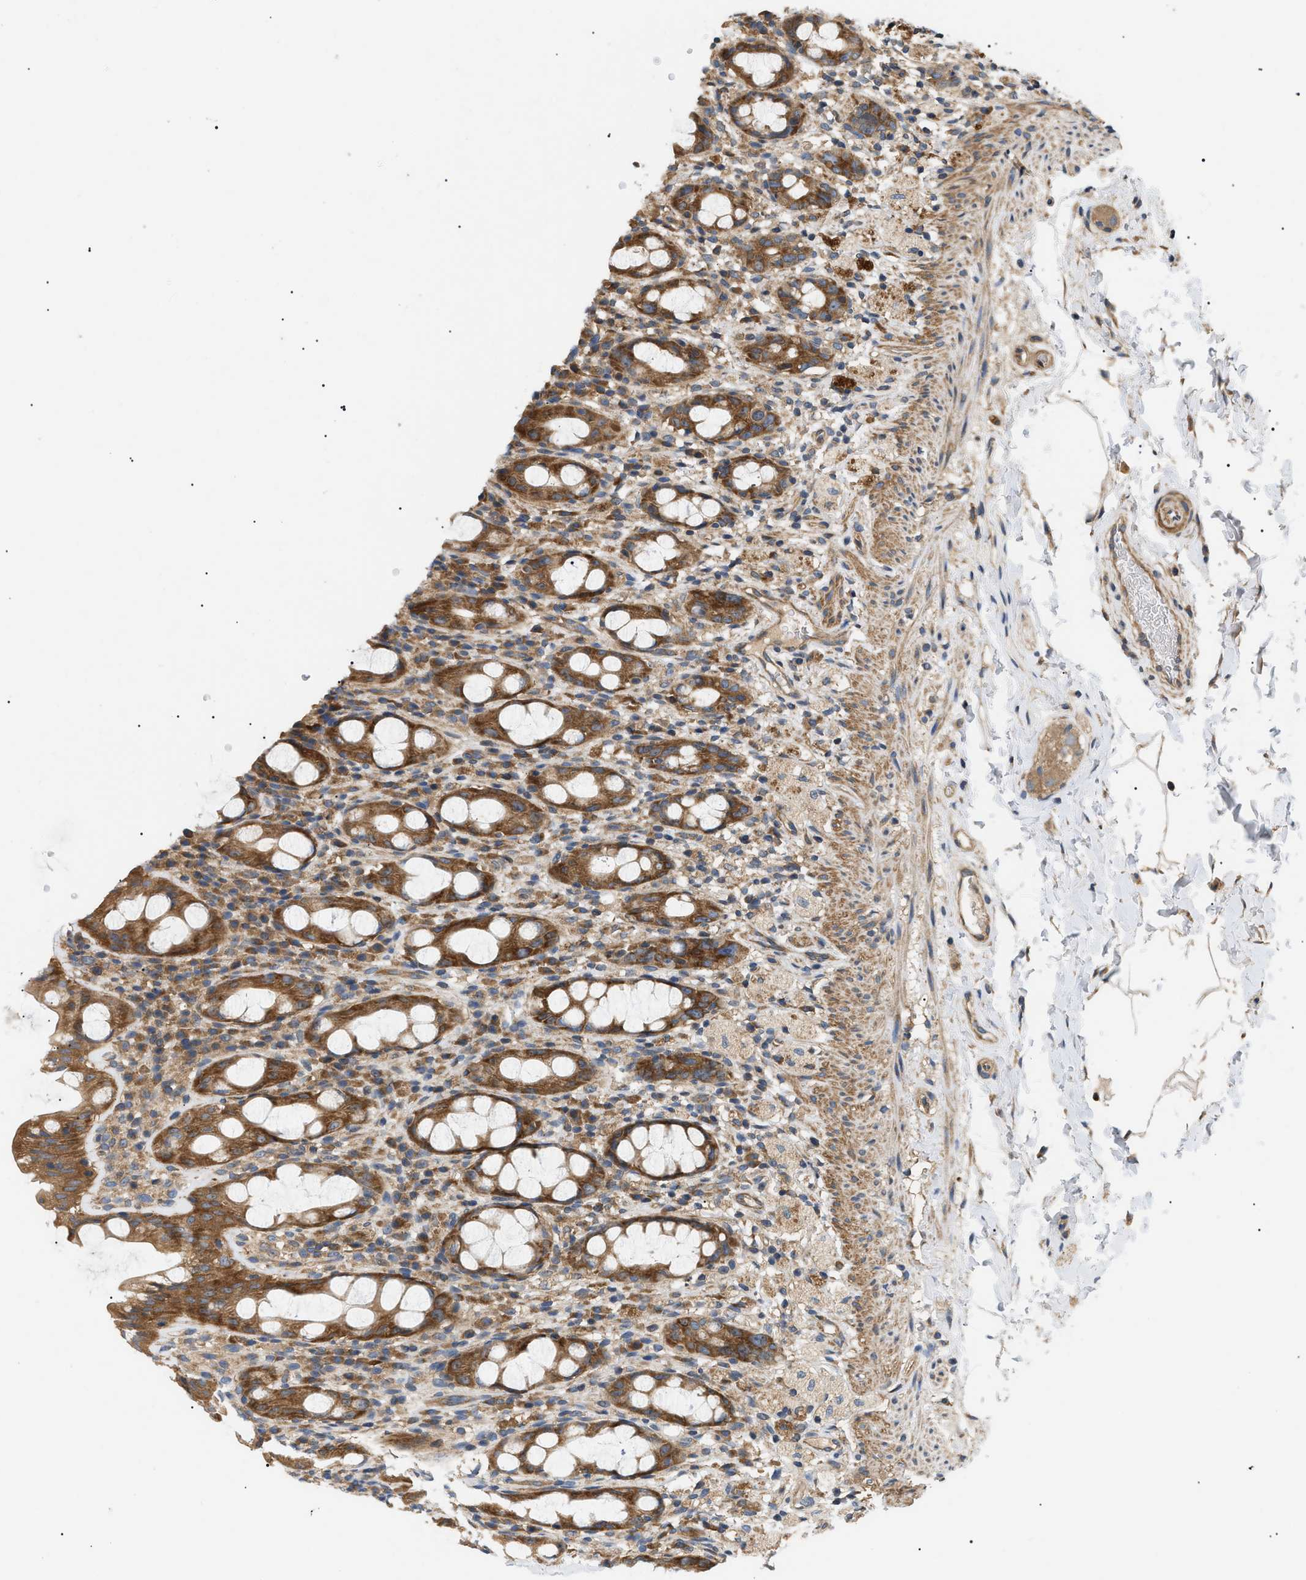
{"staining": {"intensity": "moderate", "quantity": ">75%", "location": "cytoplasmic/membranous"}, "tissue": "rectum", "cell_type": "Glandular cells", "image_type": "normal", "snomed": [{"axis": "morphology", "description": "Normal tissue, NOS"}, {"axis": "topography", "description": "Rectum"}], "caption": "This photomicrograph exhibits benign rectum stained with immunohistochemistry to label a protein in brown. The cytoplasmic/membranous of glandular cells show moderate positivity for the protein. Nuclei are counter-stained blue.", "gene": "PPM1B", "patient": {"sex": "male", "age": 44}}